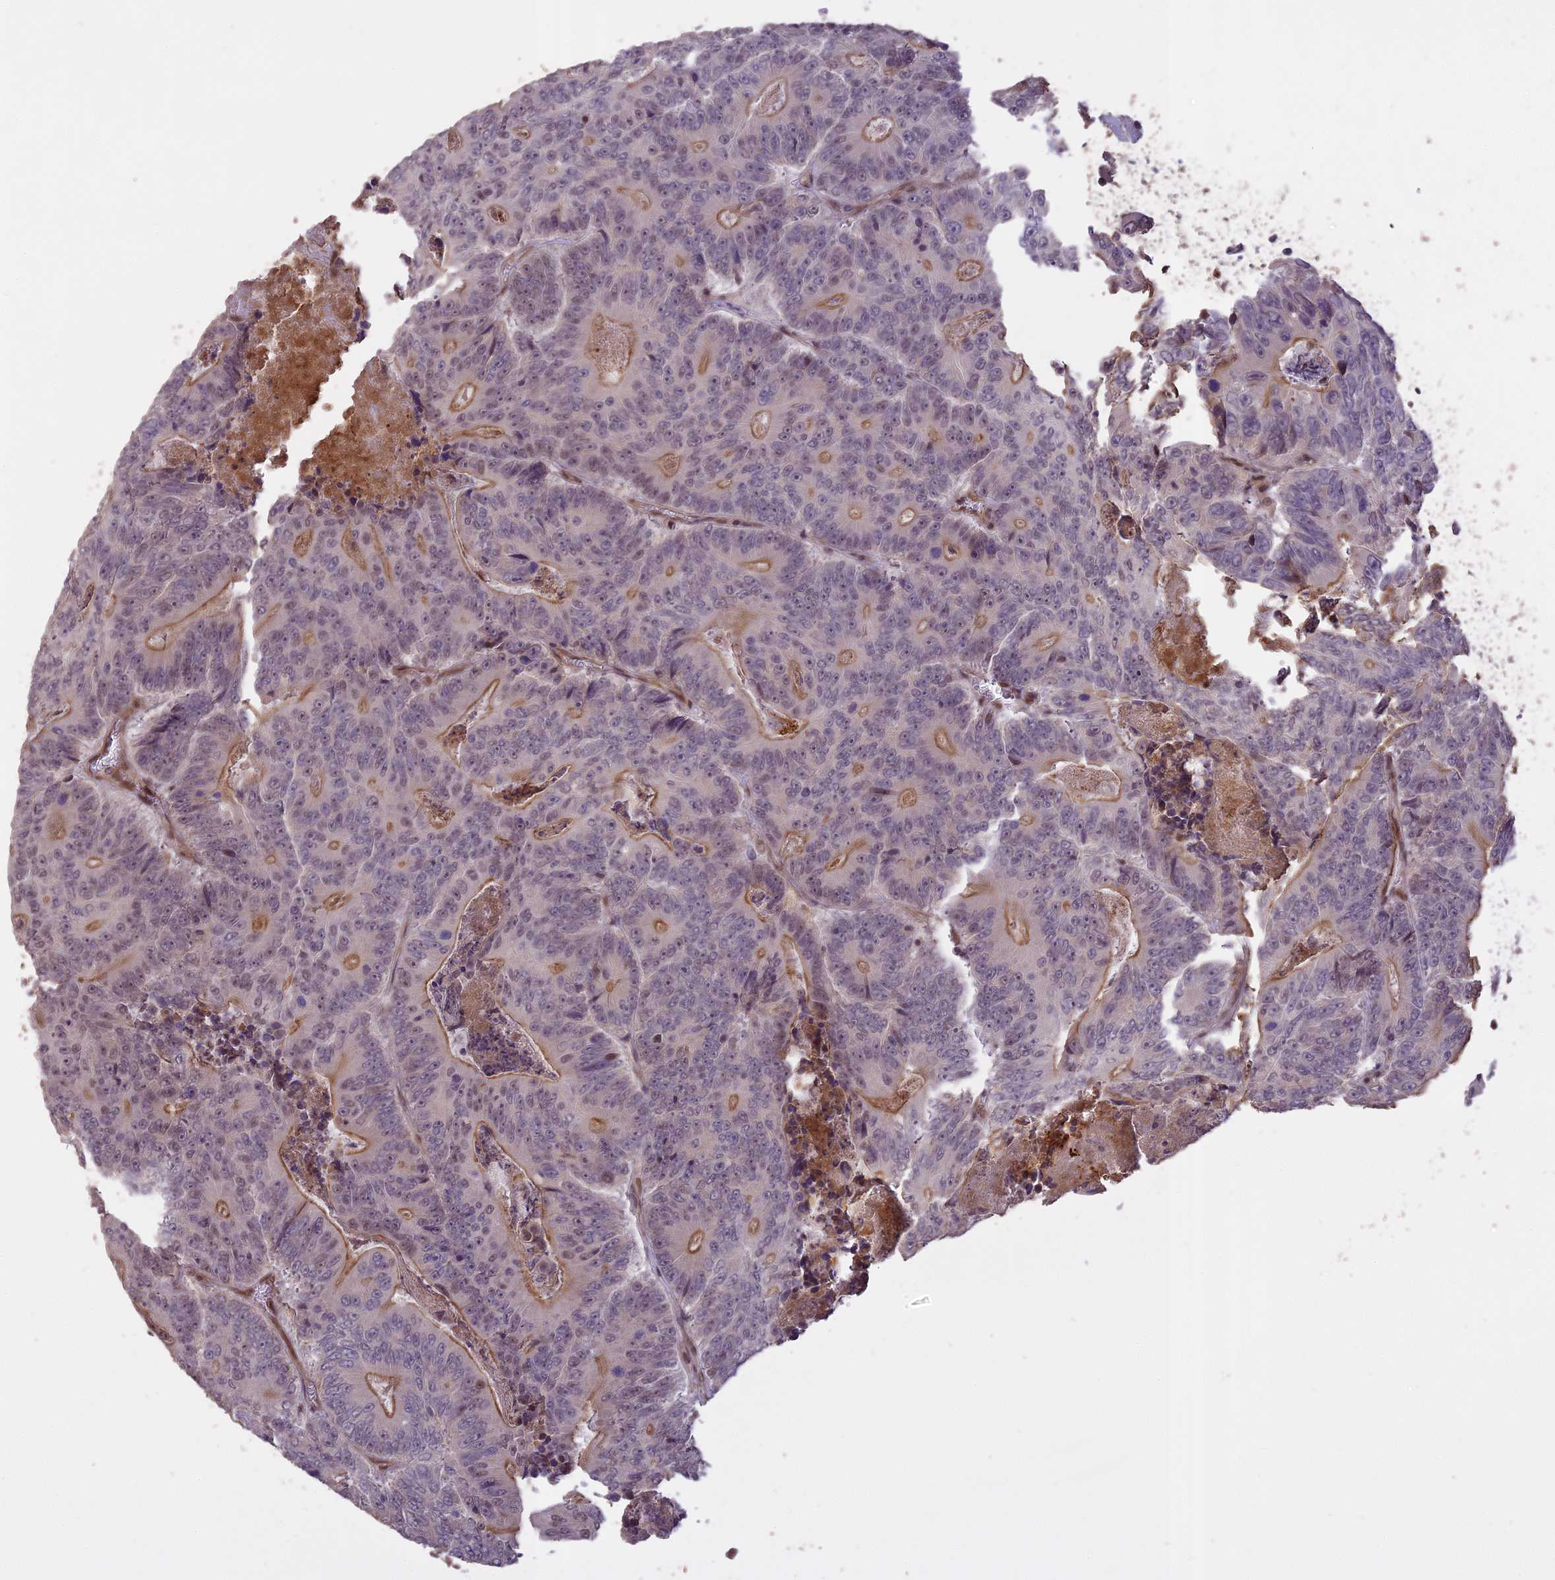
{"staining": {"intensity": "weak", "quantity": "25%-75%", "location": "cytoplasmic/membranous"}, "tissue": "colorectal cancer", "cell_type": "Tumor cells", "image_type": "cancer", "snomed": [{"axis": "morphology", "description": "Adenocarcinoma, NOS"}, {"axis": "topography", "description": "Colon"}], "caption": "Immunohistochemistry (IHC) of colorectal cancer displays low levels of weak cytoplasmic/membranous positivity in about 25%-75% of tumor cells.", "gene": "PRELID2", "patient": {"sex": "male", "age": 83}}